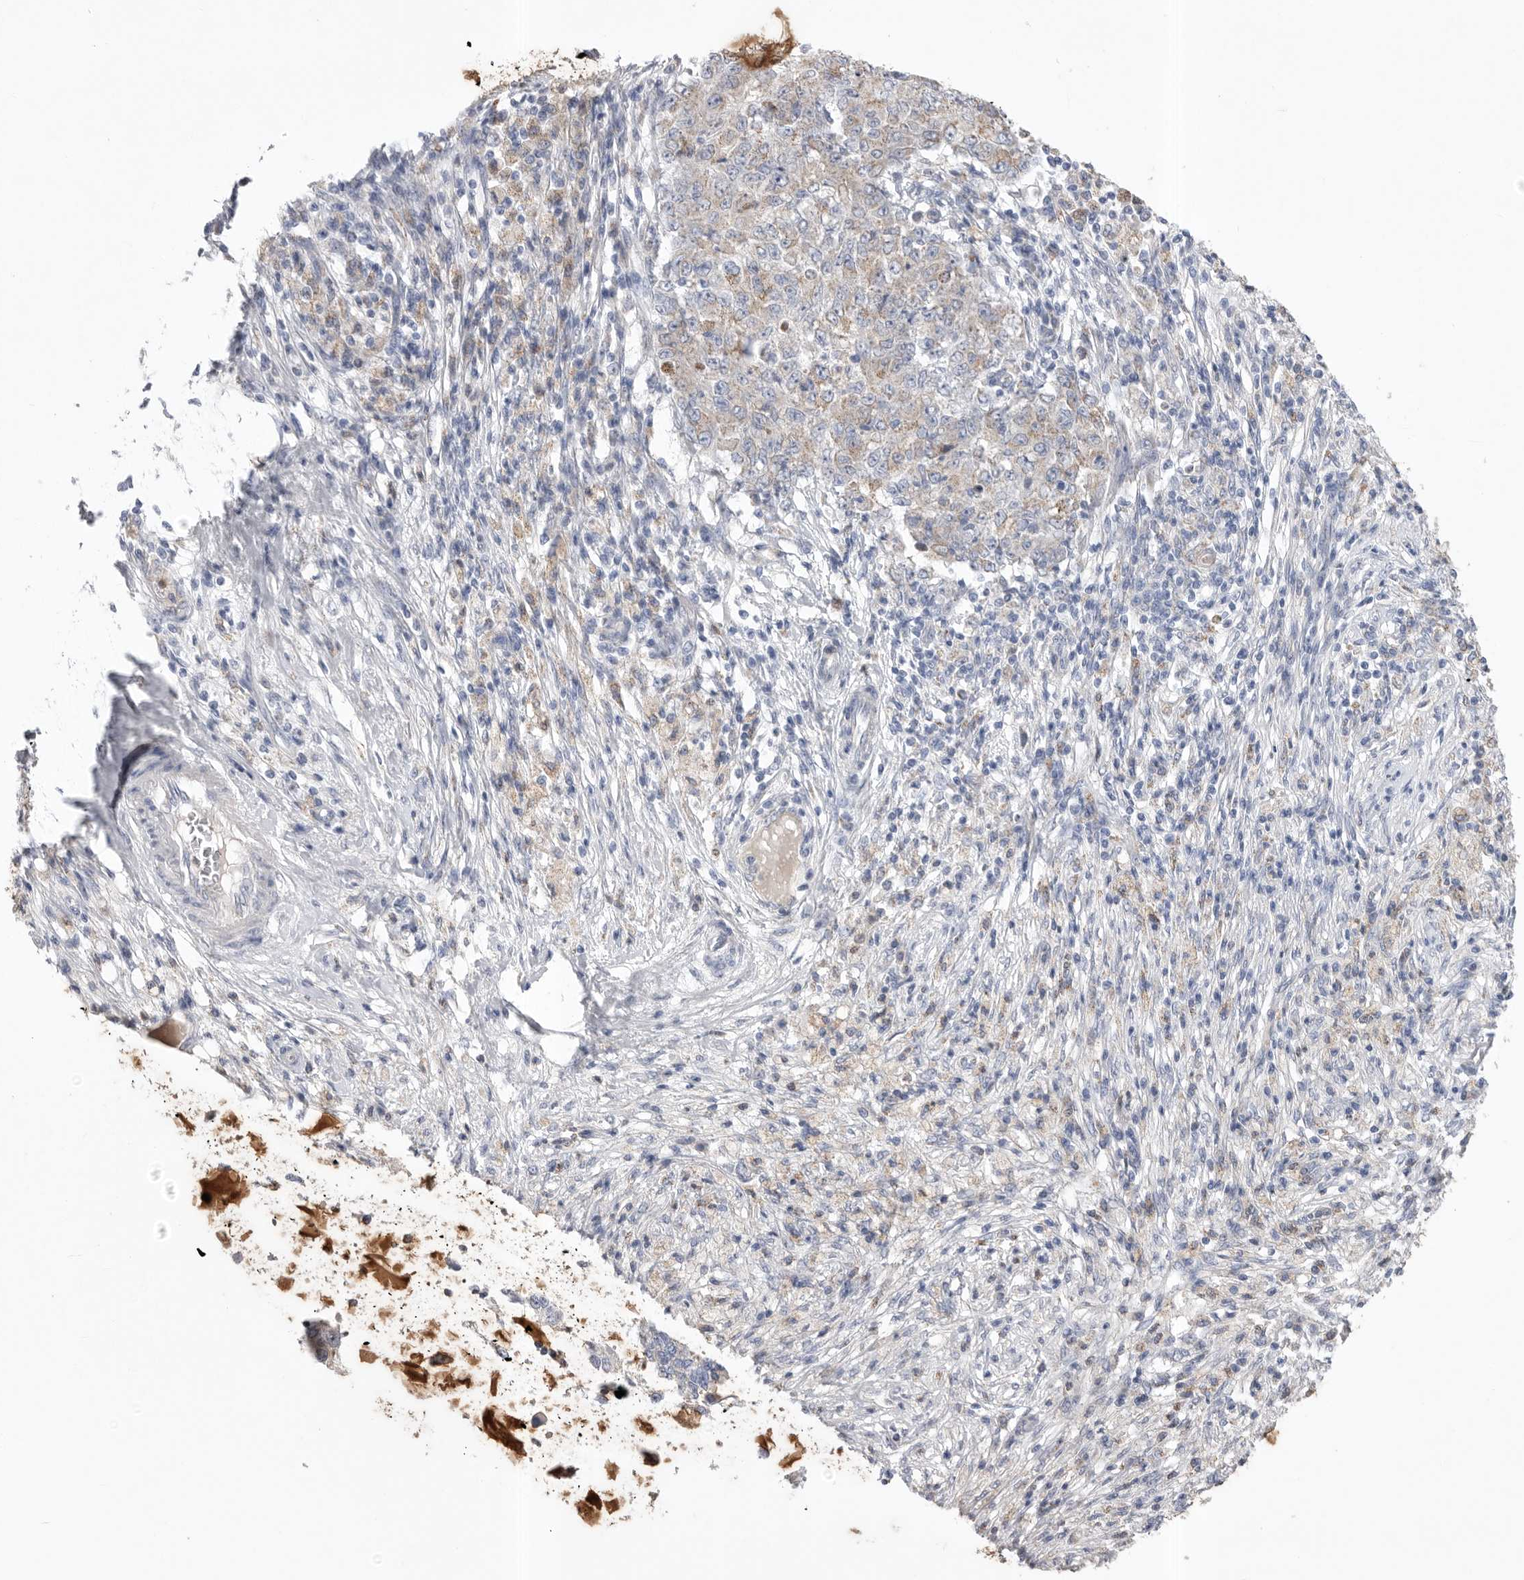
{"staining": {"intensity": "weak", "quantity": "<25%", "location": "cytoplasmic/membranous"}, "tissue": "ovarian cancer", "cell_type": "Tumor cells", "image_type": "cancer", "snomed": [{"axis": "morphology", "description": "Carcinoma, endometroid"}, {"axis": "topography", "description": "Ovary"}], "caption": "A photomicrograph of human ovarian endometroid carcinoma is negative for staining in tumor cells.", "gene": "CCDC126", "patient": {"sex": "female", "age": 51}}